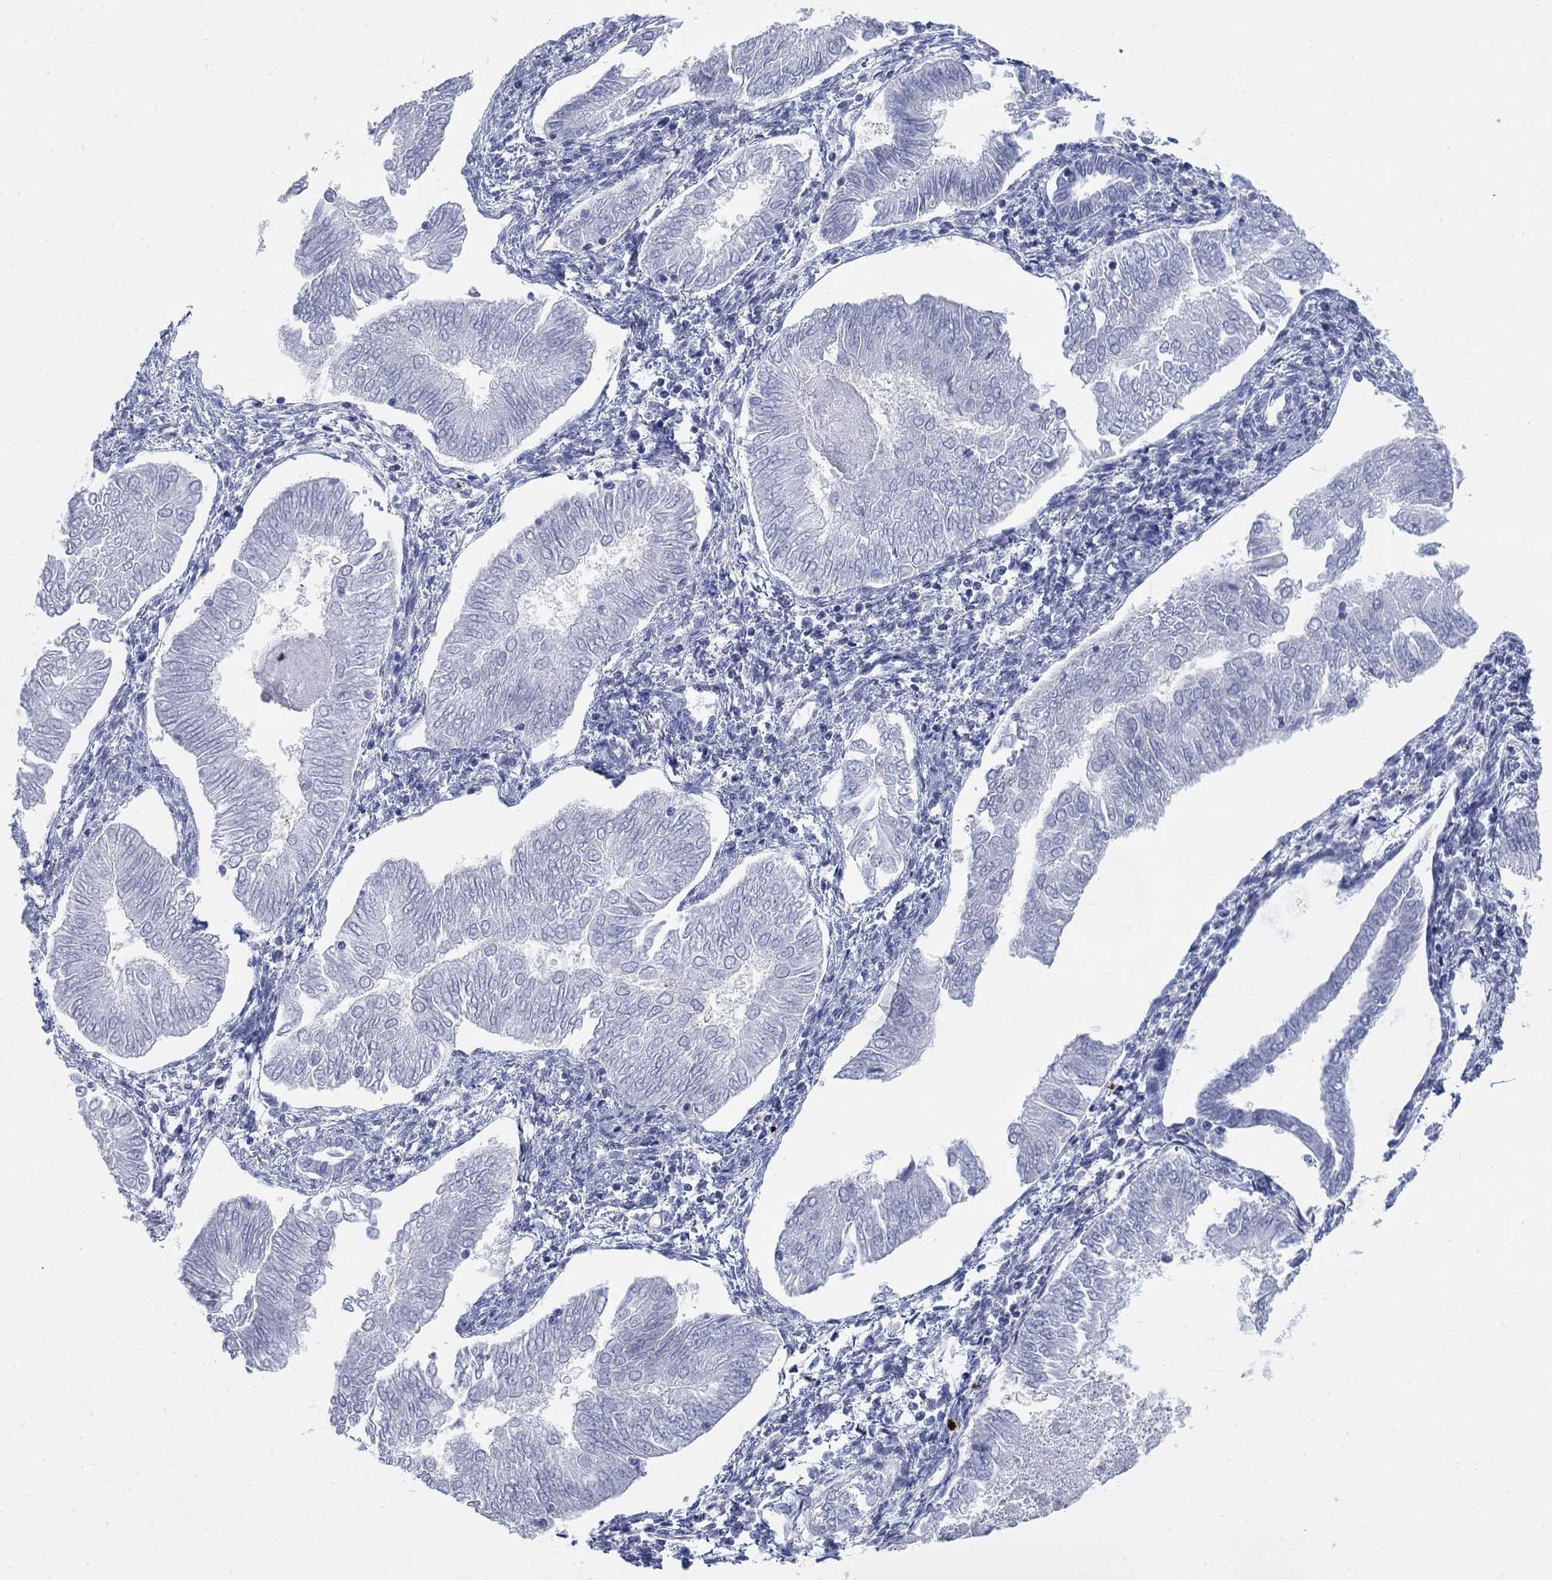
{"staining": {"intensity": "negative", "quantity": "none", "location": "none"}, "tissue": "endometrial cancer", "cell_type": "Tumor cells", "image_type": "cancer", "snomed": [{"axis": "morphology", "description": "Adenocarcinoma, NOS"}, {"axis": "topography", "description": "Endometrium"}], "caption": "Immunohistochemical staining of endometrial cancer (adenocarcinoma) reveals no significant staining in tumor cells. Brightfield microscopy of IHC stained with DAB (3,3'-diaminobenzidine) (brown) and hematoxylin (blue), captured at high magnification.", "gene": "MYO3A", "patient": {"sex": "female", "age": 53}}